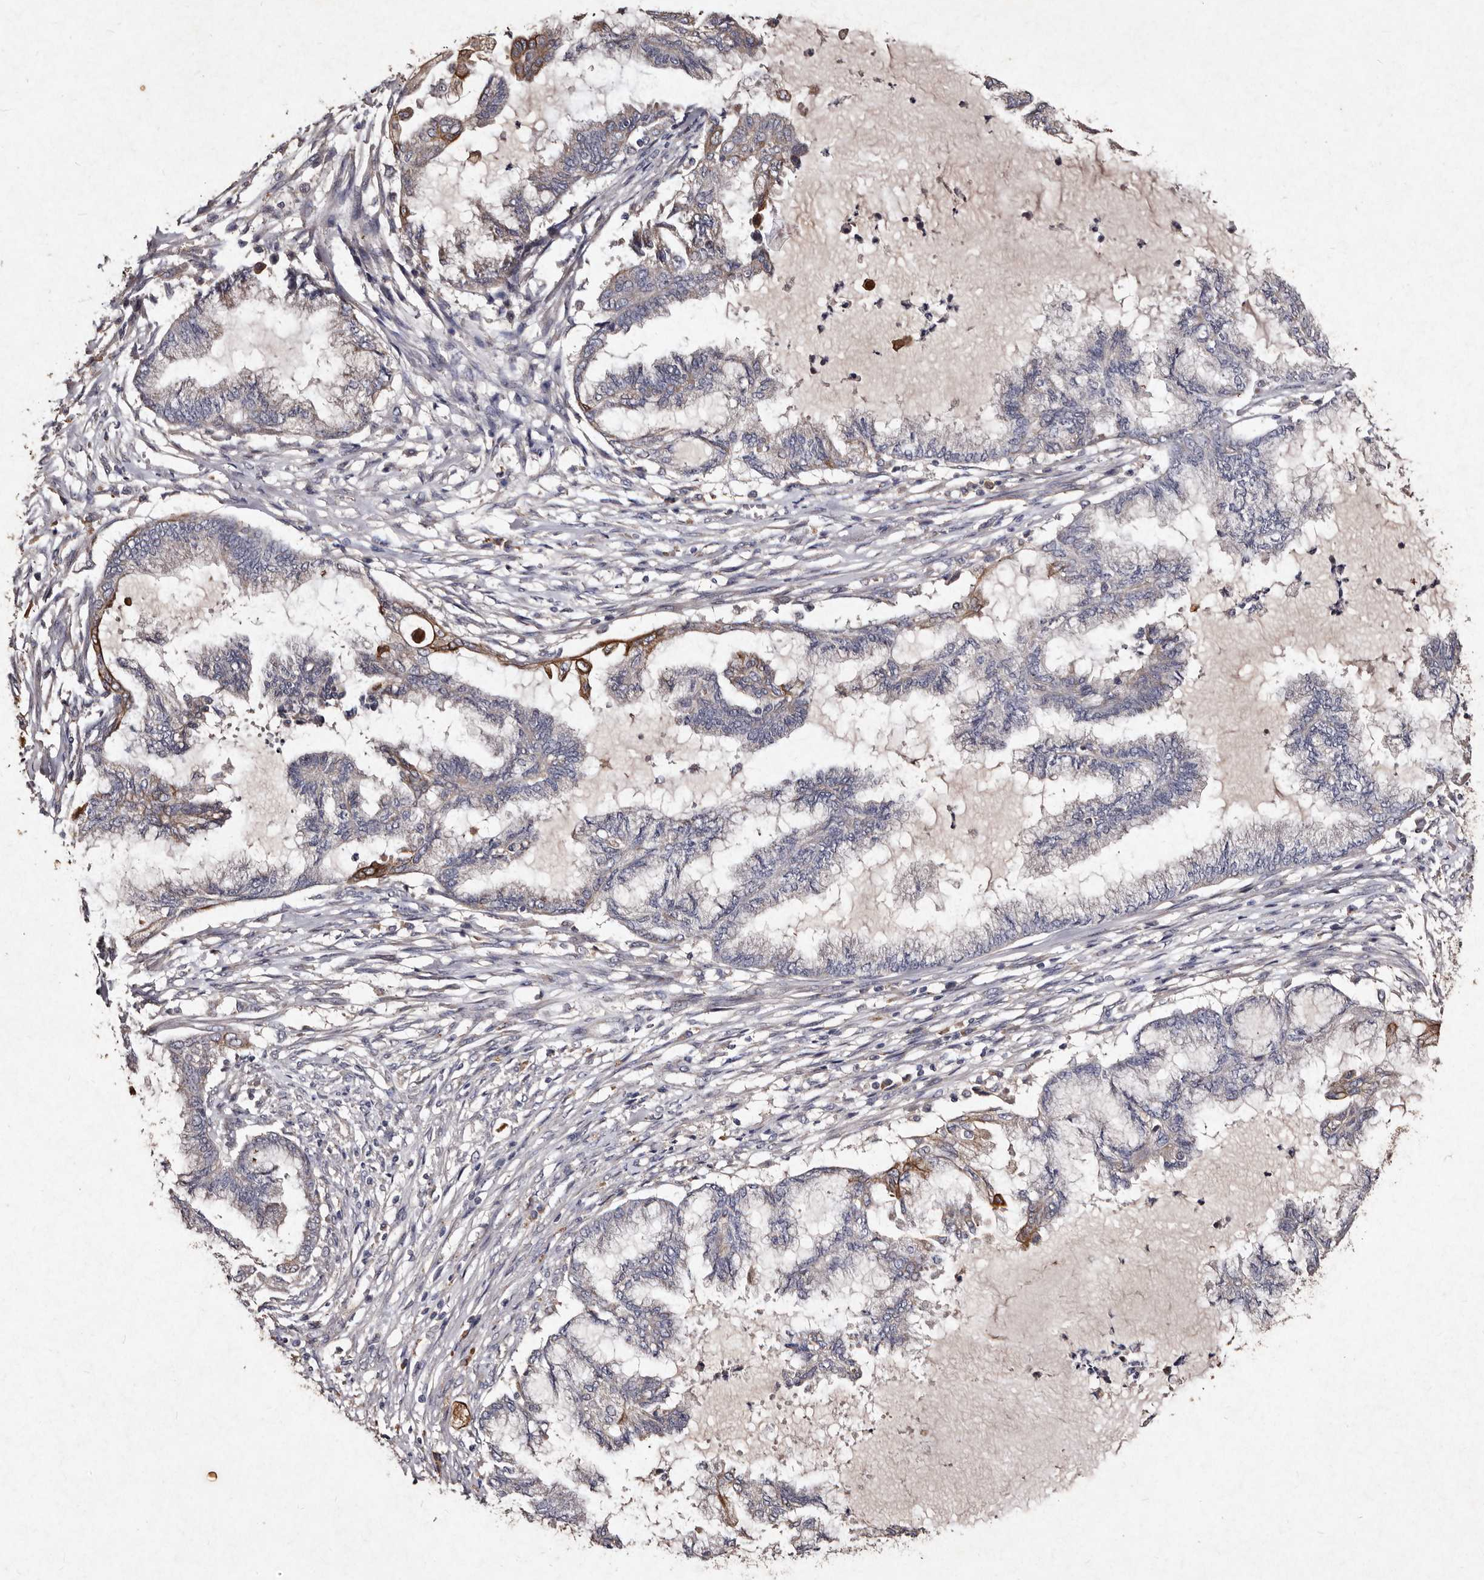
{"staining": {"intensity": "moderate", "quantity": "<25%", "location": "cytoplasmic/membranous"}, "tissue": "endometrial cancer", "cell_type": "Tumor cells", "image_type": "cancer", "snomed": [{"axis": "morphology", "description": "Adenocarcinoma, NOS"}, {"axis": "topography", "description": "Endometrium"}], "caption": "Immunohistochemical staining of human endometrial cancer (adenocarcinoma) shows low levels of moderate cytoplasmic/membranous protein positivity in approximately <25% of tumor cells. The staining was performed using DAB to visualize the protein expression in brown, while the nuclei were stained in blue with hematoxylin (Magnification: 20x).", "gene": "TFB1M", "patient": {"sex": "female", "age": 86}}